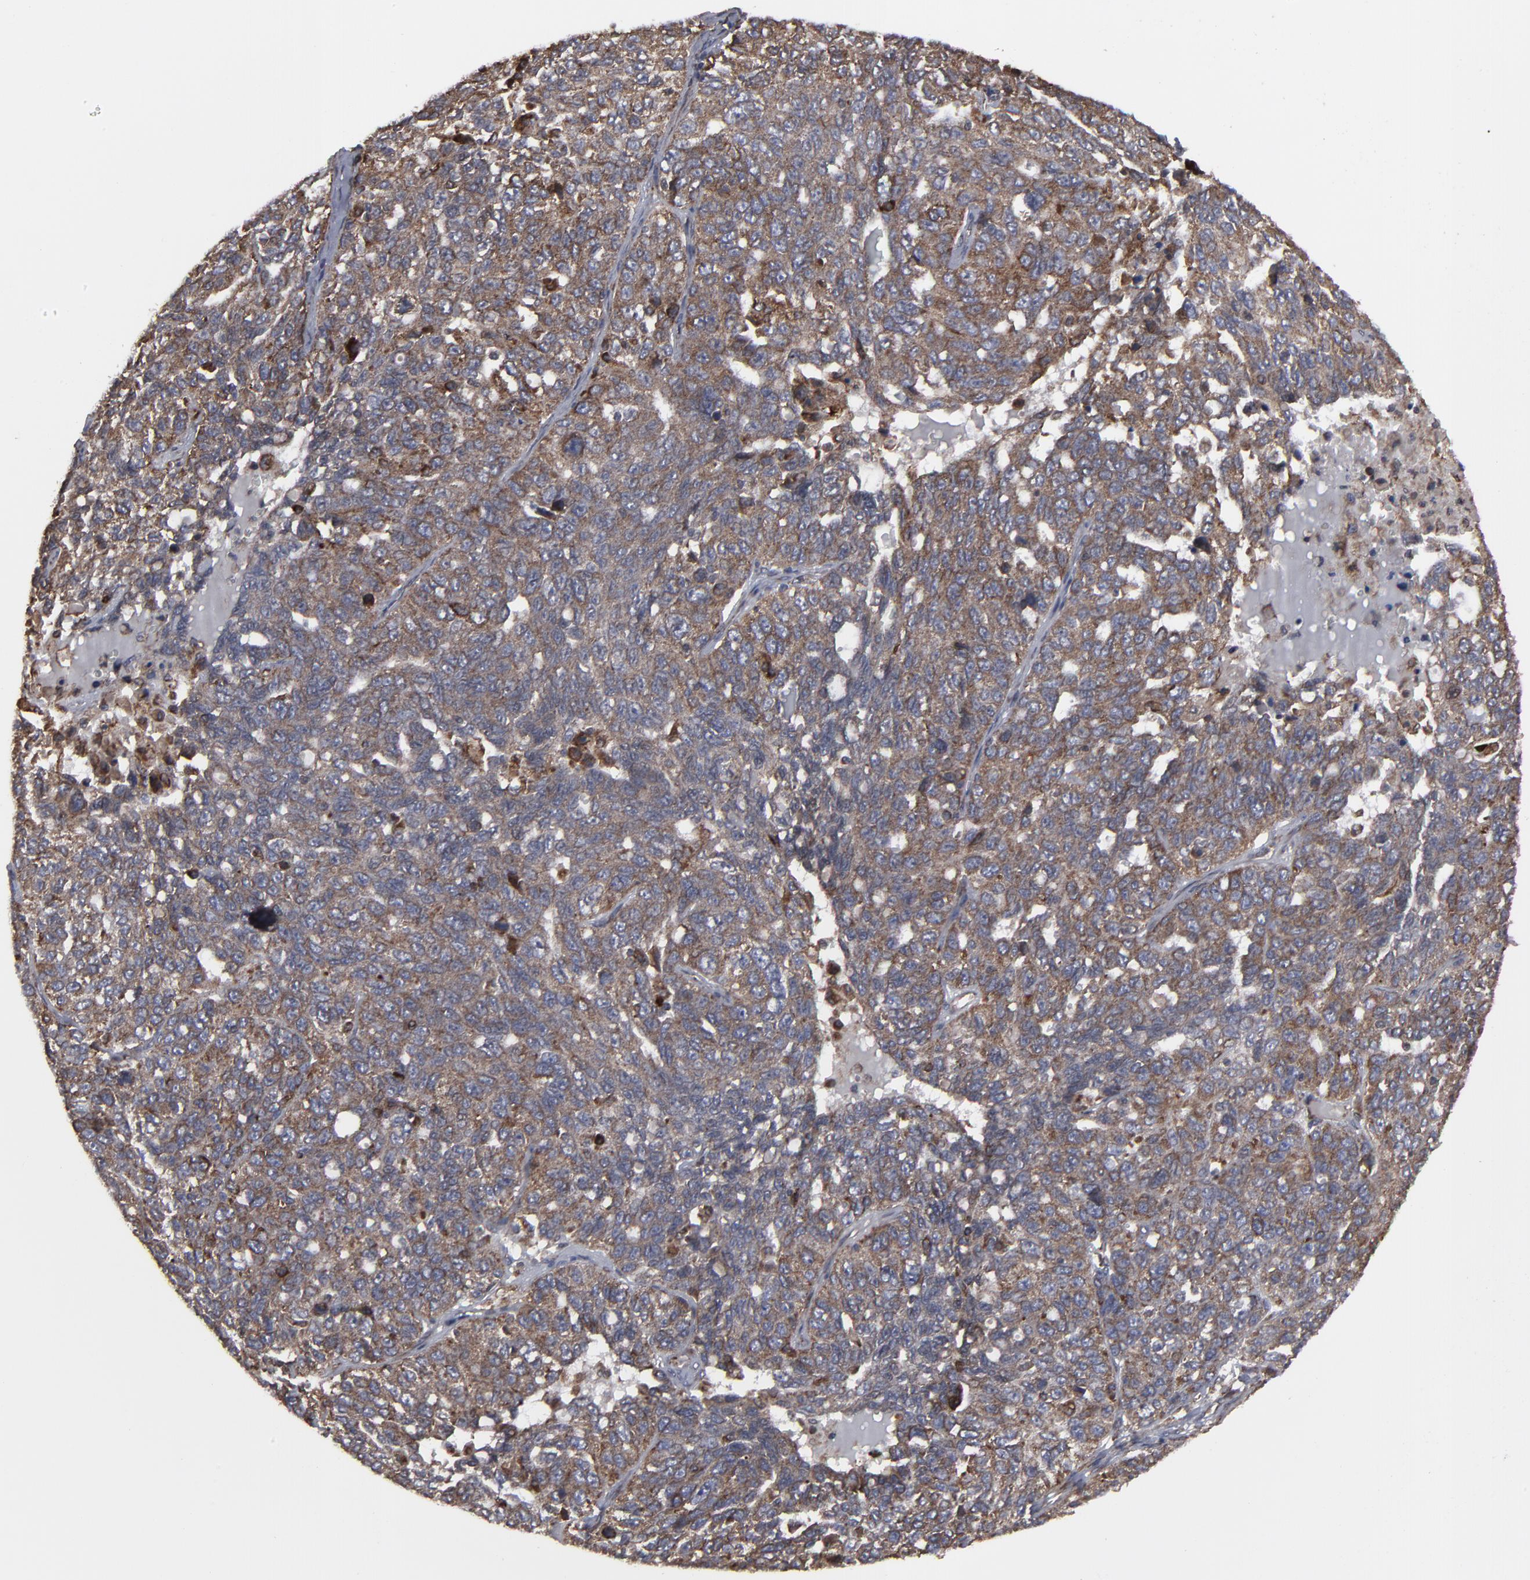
{"staining": {"intensity": "moderate", "quantity": "25%-75%", "location": "cytoplasmic/membranous"}, "tissue": "ovarian cancer", "cell_type": "Tumor cells", "image_type": "cancer", "snomed": [{"axis": "morphology", "description": "Cystadenocarcinoma, serous, NOS"}, {"axis": "topography", "description": "Ovary"}], "caption": "This is an image of immunohistochemistry staining of serous cystadenocarcinoma (ovarian), which shows moderate staining in the cytoplasmic/membranous of tumor cells.", "gene": "CNIH1", "patient": {"sex": "female", "age": 71}}